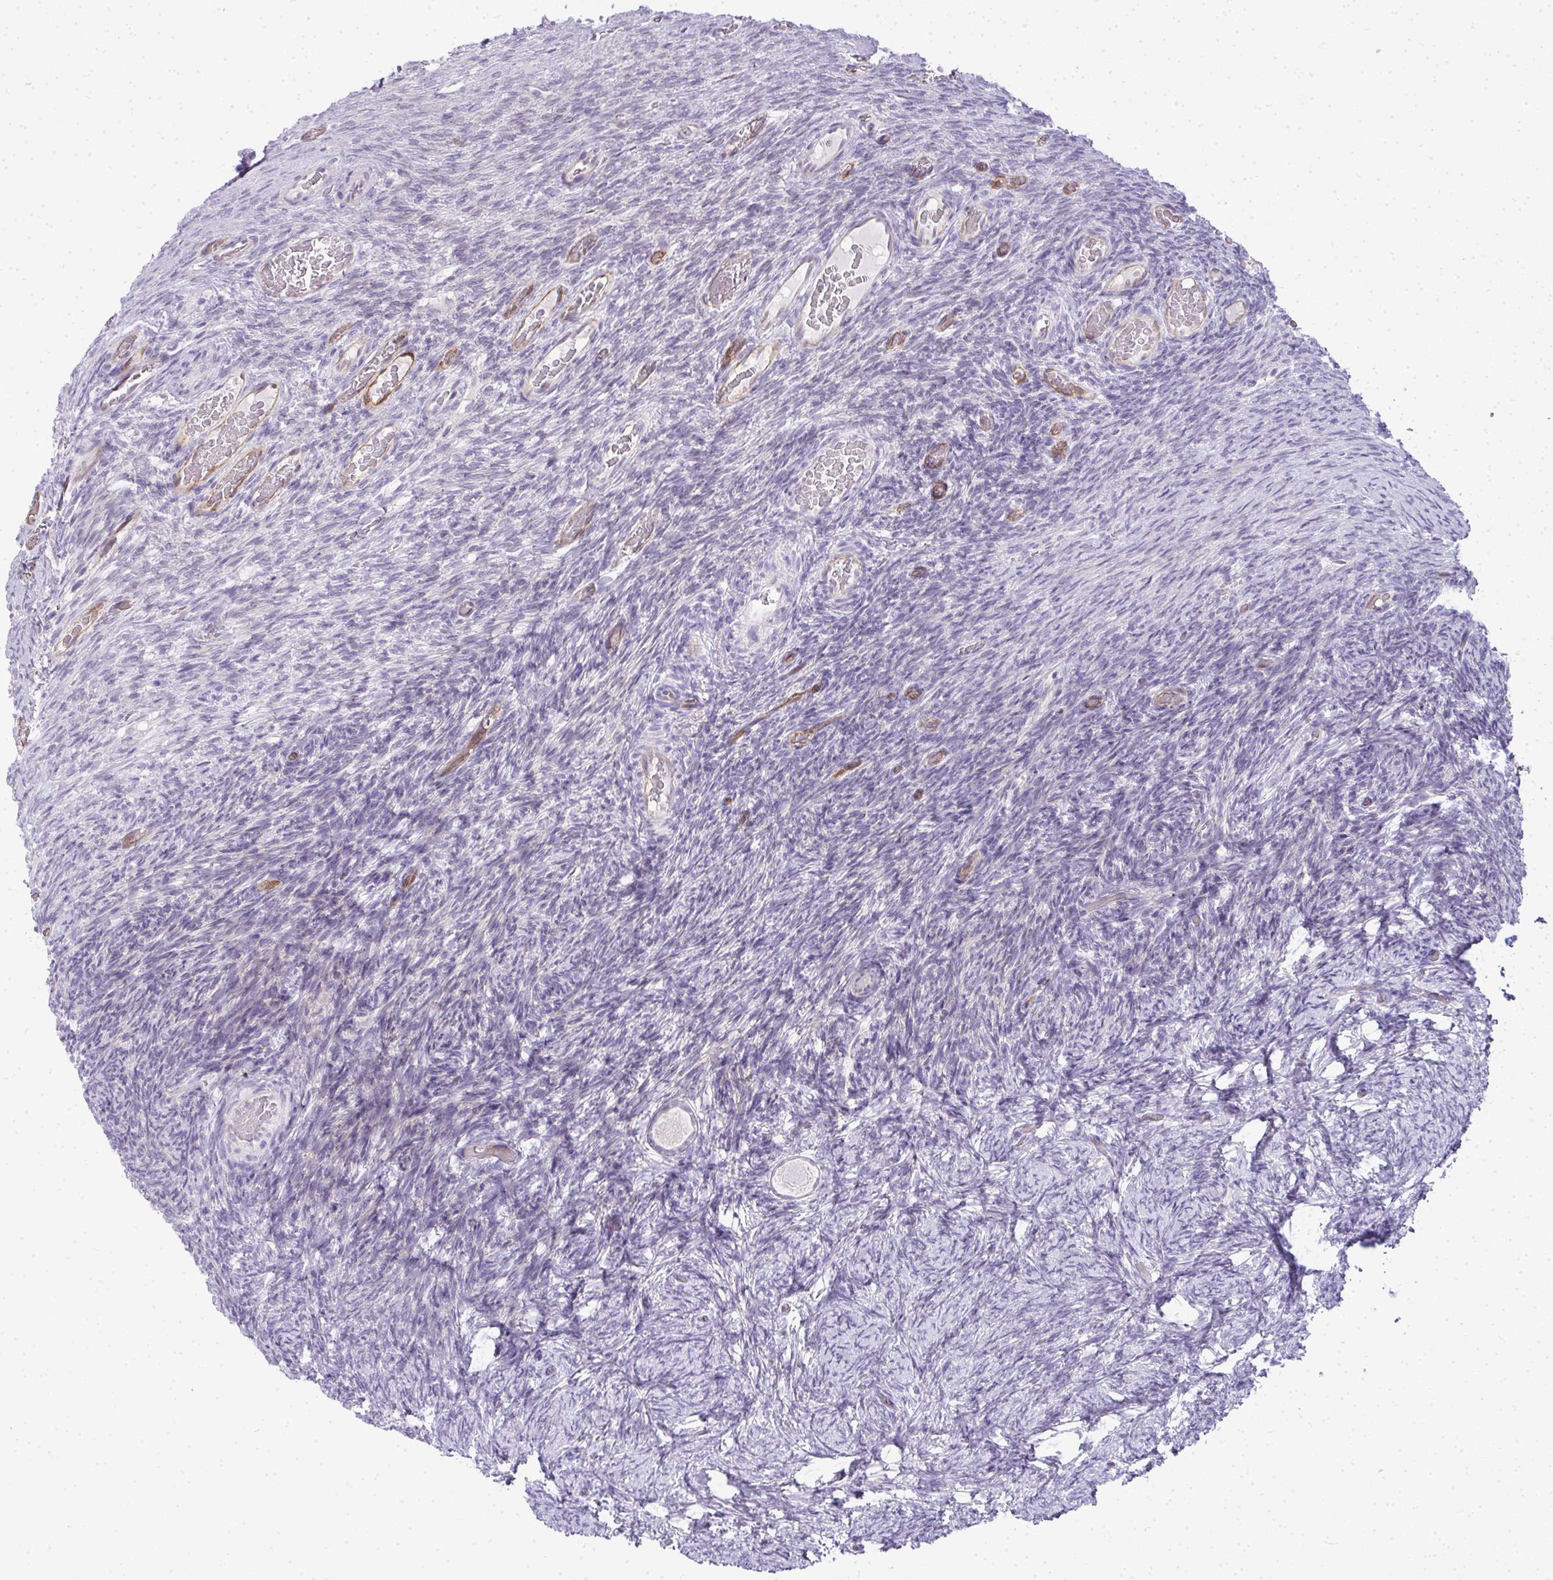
{"staining": {"intensity": "negative", "quantity": "none", "location": "none"}, "tissue": "ovary", "cell_type": "Follicle cells", "image_type": "normal", "snomed": [{"axis": "morphology", "description": "Normal tissue, NOS"}, {"axis": "topography", "description": "Ovary"}], "caption": "Follicle cells are negative for brown protein staining in normal ovary. (DAB (3,3'-diaminobenzidine) immunohistochemistry, high magnification).", "gene": "LIPE", "patient": {"sex": "female", "age": 34}}